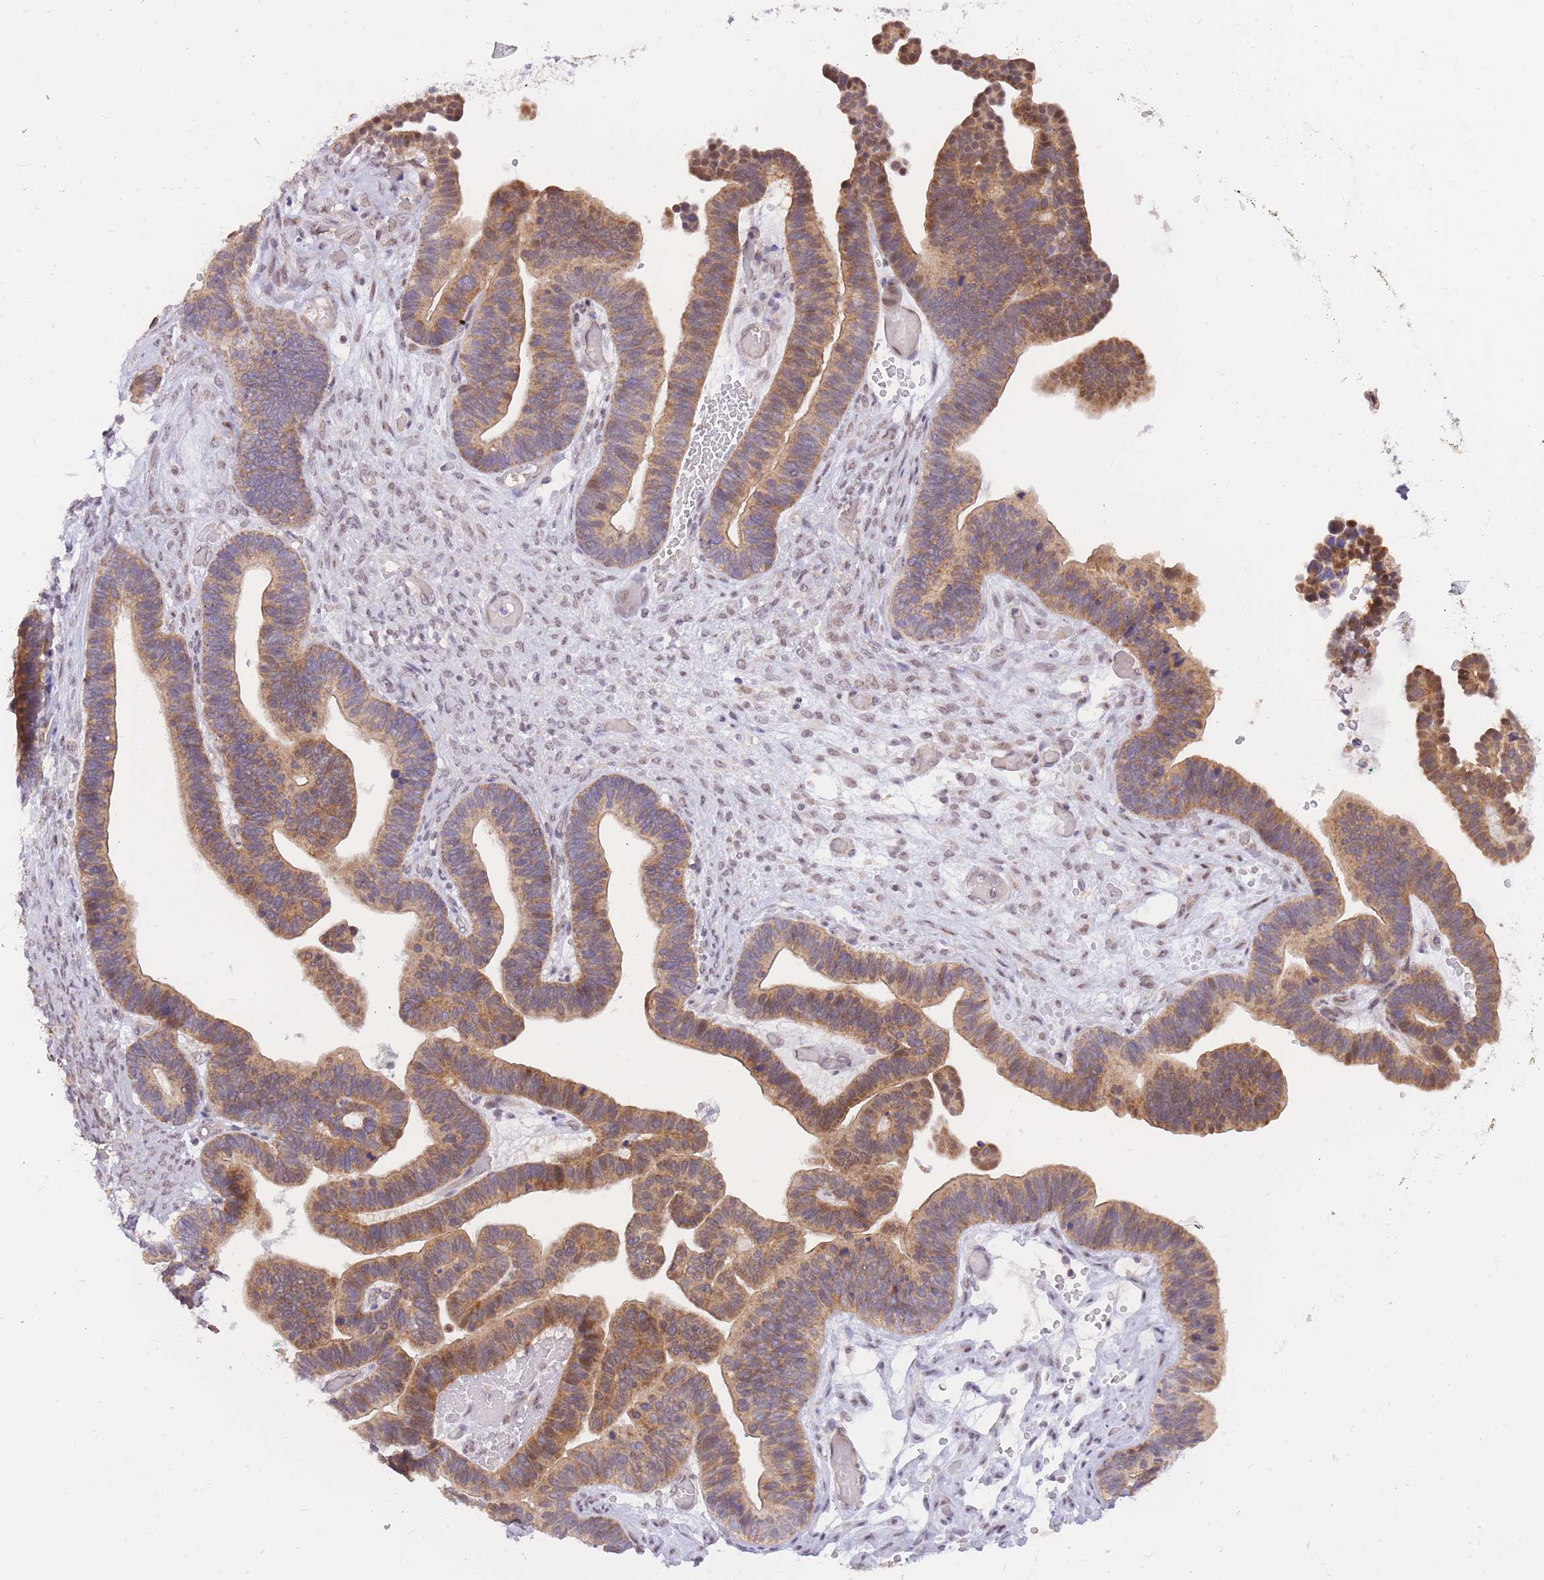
{"staining": {"intensity": "moderate", "quantity": ">75%", "location": "cytoplasmic/membranous"}, "tissue": "ovarian cancer", "cell_type": "Tumor cells", "image_type": "cancer", "snomed": [{"axis": "morphology", "description": "Cystadenocarcinoma, serous, NOS"}, {"axis": "topography", "description": "Ovary"}], "caption": "The histopathology image exhibits staining of ovarian cancer, revealing moderate cytoplasmic/membranous protein positivity (brown color) within tumor cells.", "gene": "MINDY2", "patient": {"sex": "female", "age": 56}}